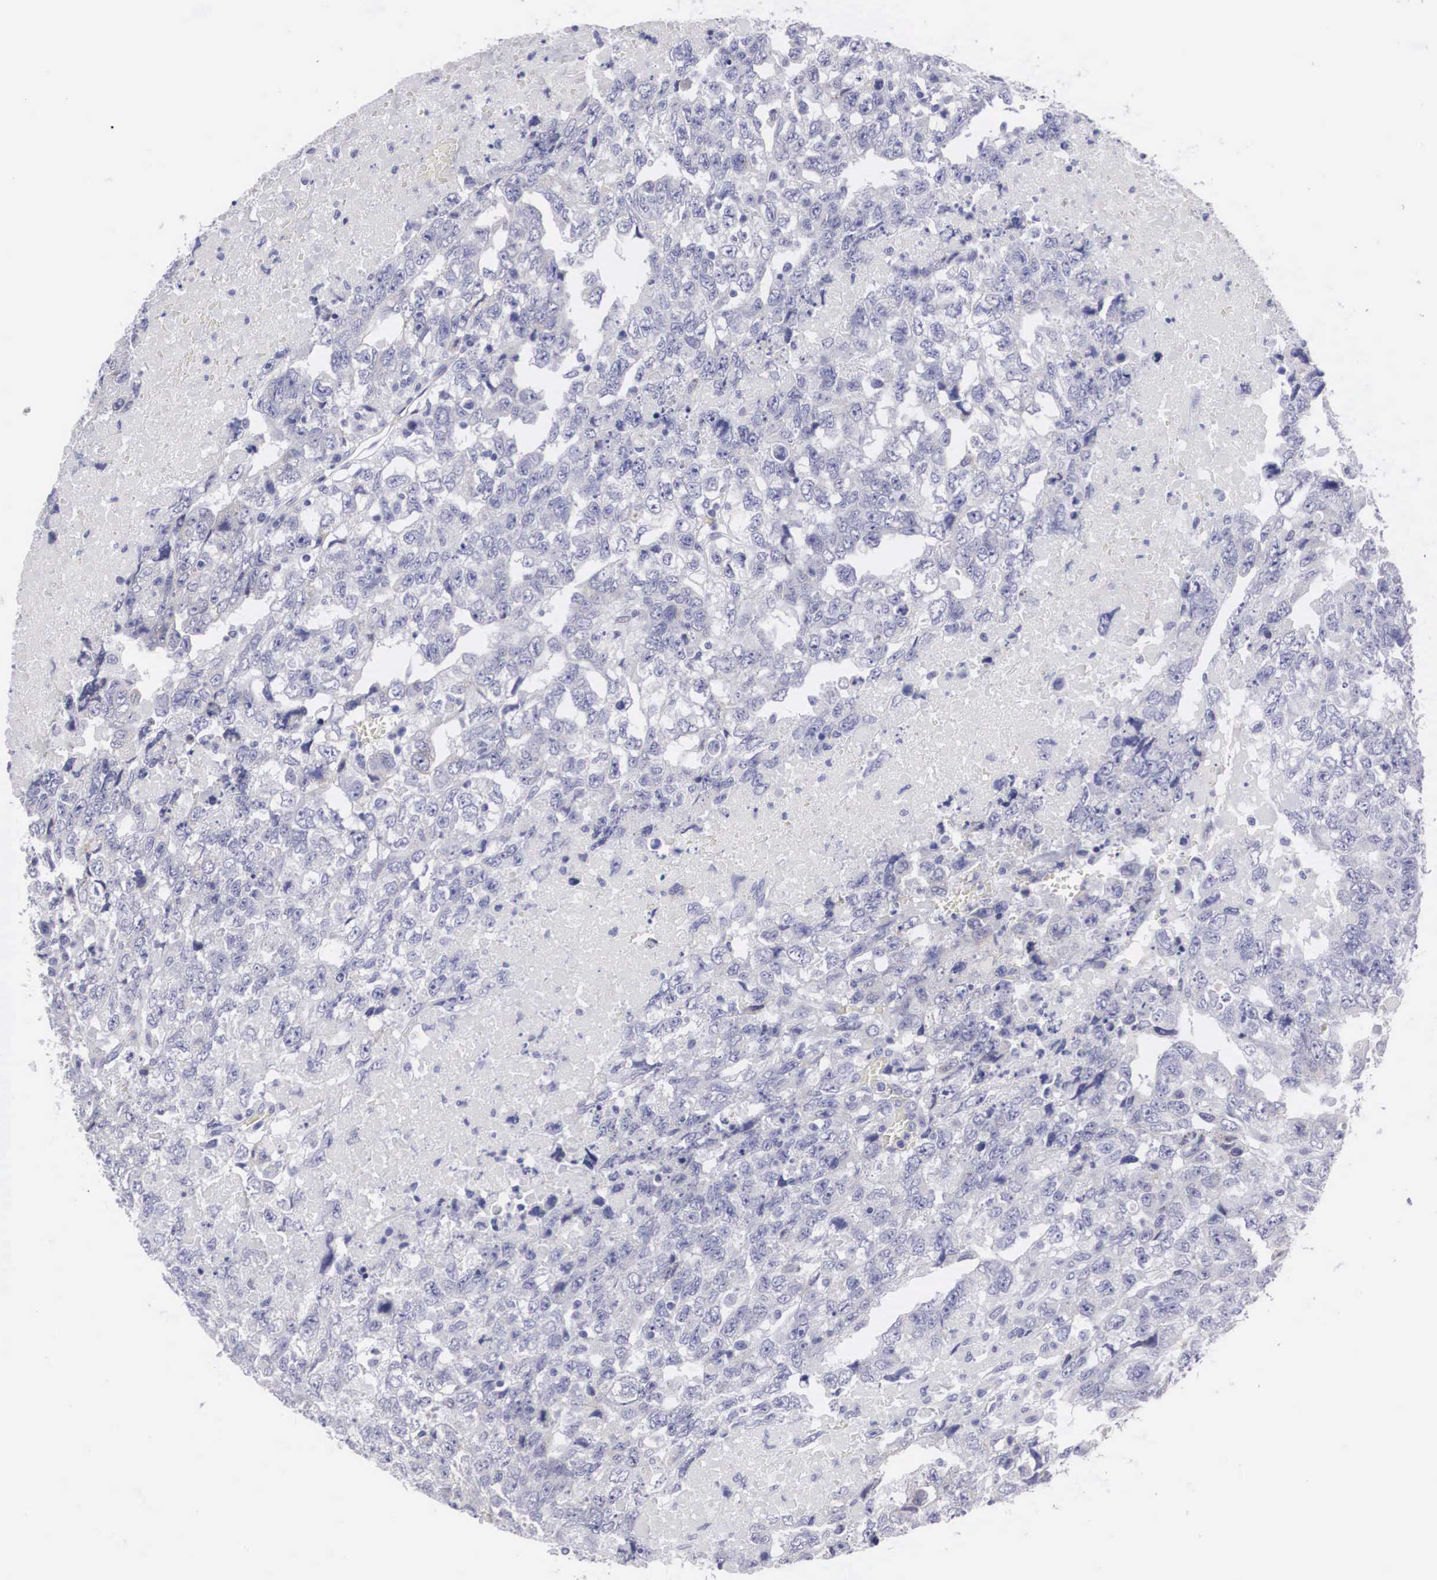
{"staining": {"intensity": "negative", "quantity": "none", "location": "none"}, "tissue": "testis cancer", "cell_type": "Tumor cells", "image_type": "cancer", "snomed": [{"axis": "morphology", "description": "Carcinoma, Embryonal, NOS"}, {"axis": "topography", "description": "Testis"}], "caption": "The IHC photomicrograph has no significant staining in tumor cells of embryonal carcinoma (testis) tissue.", "gene": "ARMCX3", "patient": {"sex": "male", "age": 36}}